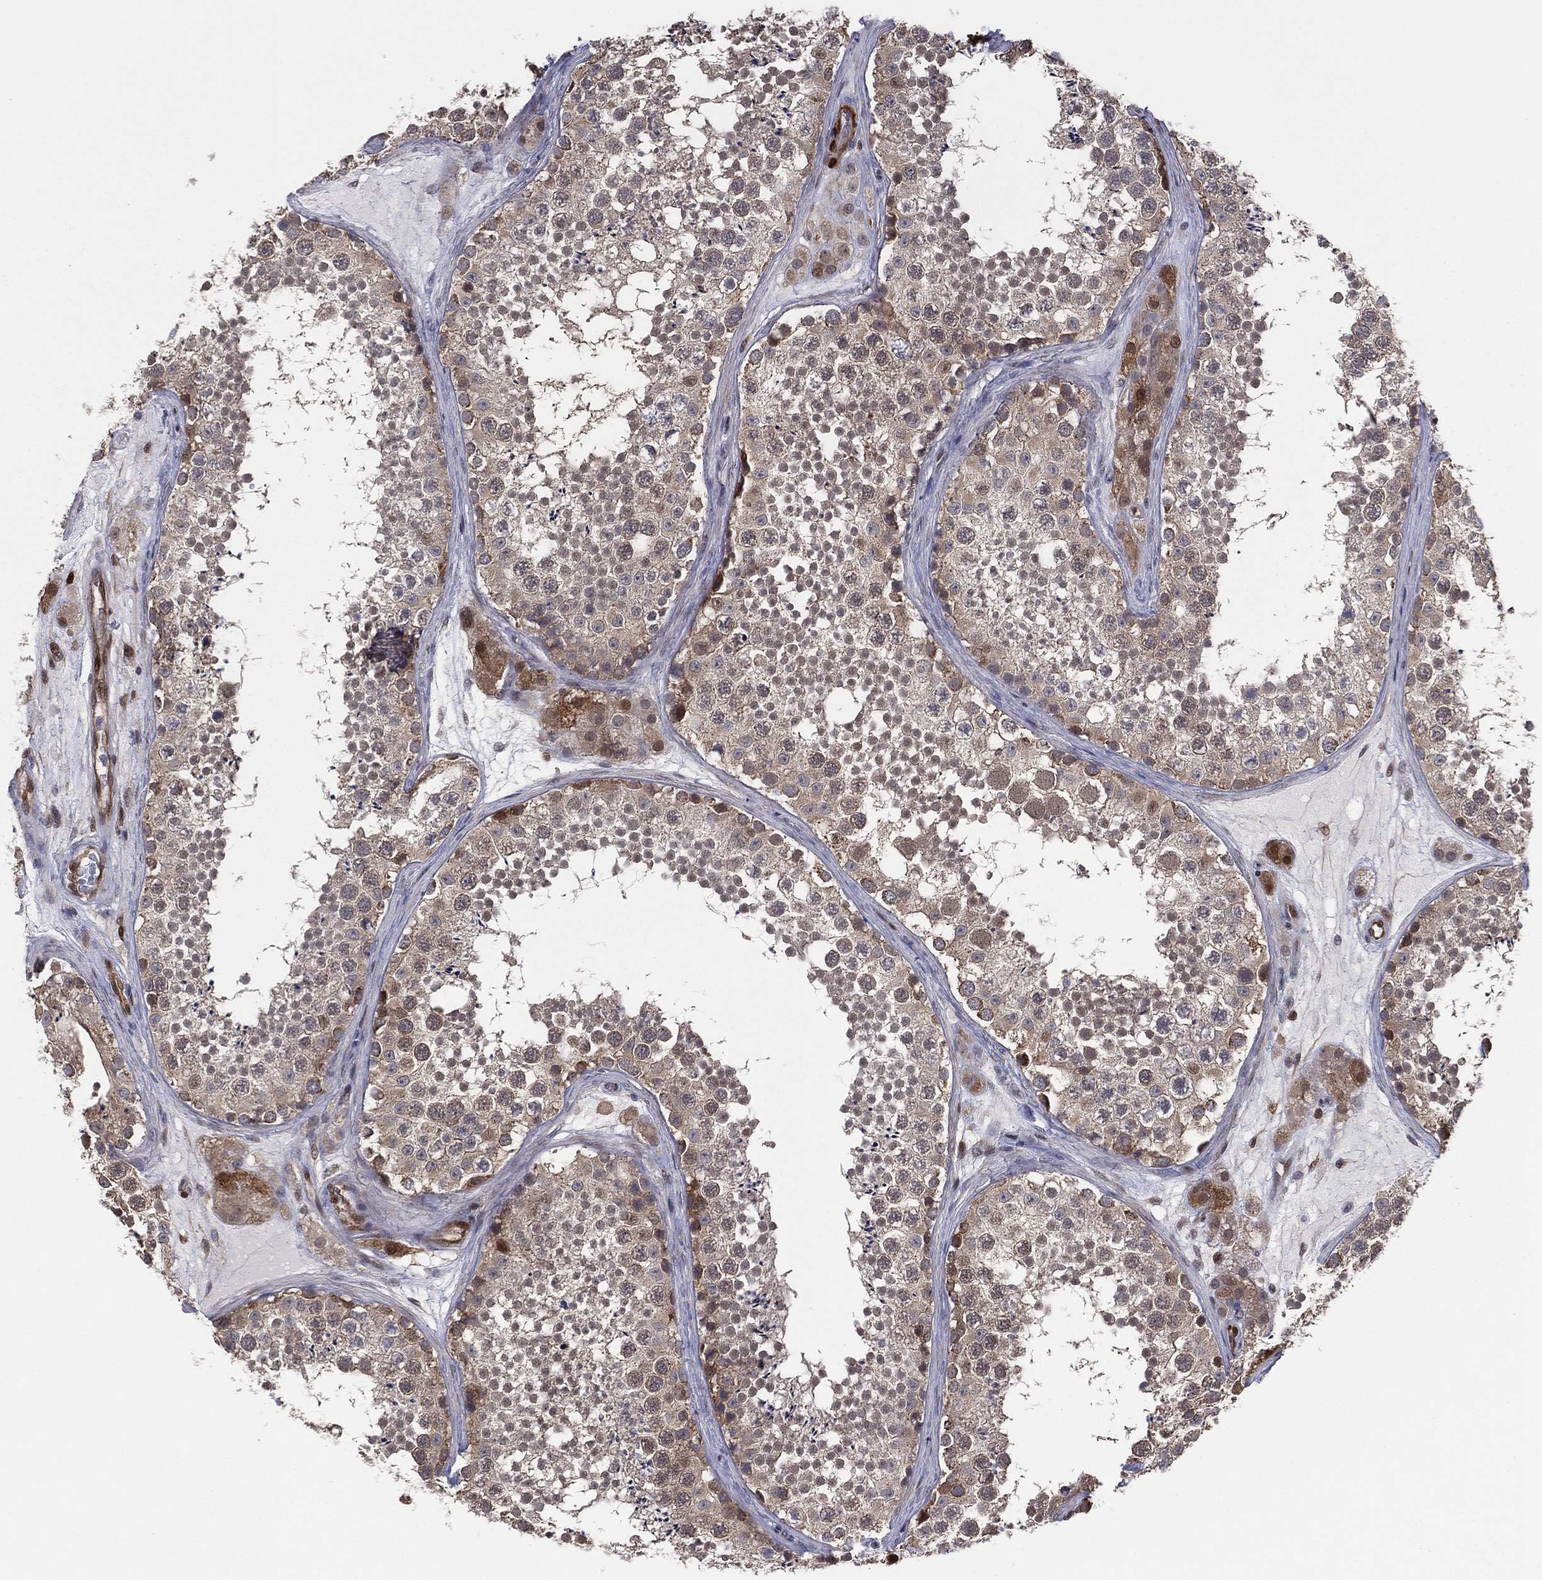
{"staining": {"intensity": "strong", "quantity": "<25%", "location": "cytoplasmic/membranous,nuclear"}, "tissue": "testis", "cell_type": "Cells in seminiferous ducts", "image_type": "normal", "snomed": [{"axis": "morphology", "description": "Normal tissue, NOS"}, {"axis": "topography", "description": "Testis"}], "caption": "Protein positivity by IHC shows strong cytoplasmic/membranous,nuclear staining in approximately <25% of cells in seminiferous ducts in unremarkable testis. (IHC, brightfield microscopy, high magnification).", "gene": "SNCG", "patient": {"sex": "male", "age": 41}}